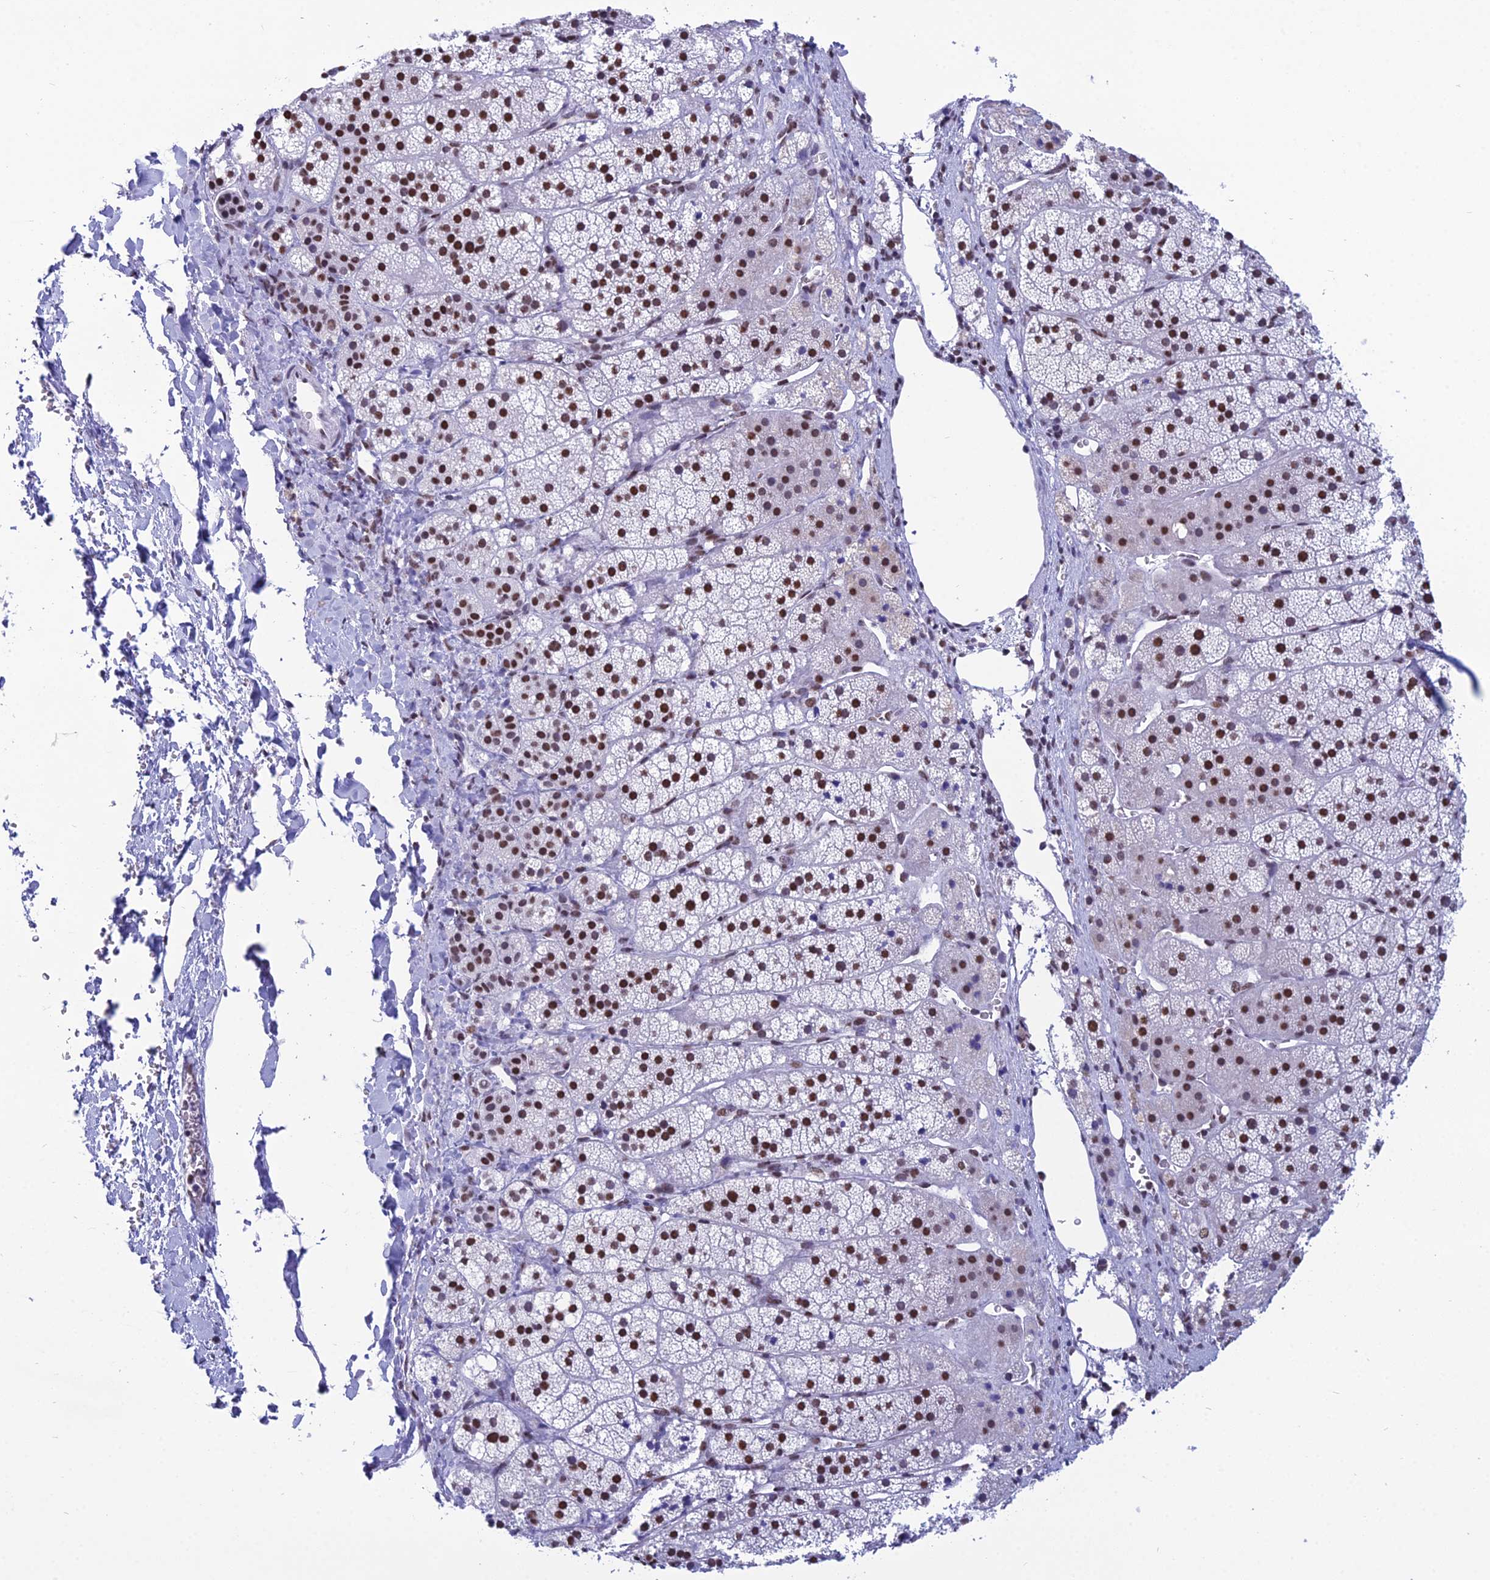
{"staining": {"intensity": "strong", "quantity": ">75%", "location": "nuclear"}, "tissue": "adrenal gland", "cell_type": "Glandular cells", "image_type": "normal", "snomed": [{"axis": "morphology", "description": "Normal tissue, NOS"}, {"axis": "topography", "description": "Adrenal gland"}], "caption": "Protein expression analysis of unremarkable adrenal gland reveals strong nuclear staining in approximately >75% of glandular cells. The staining is performed using DAB brown chromogen to label protein expression. The nuclei are counter-stained blue using hematoxylin.", "gene": "PRAMEF12", "patient": {"sex": "female", "age": 44}}